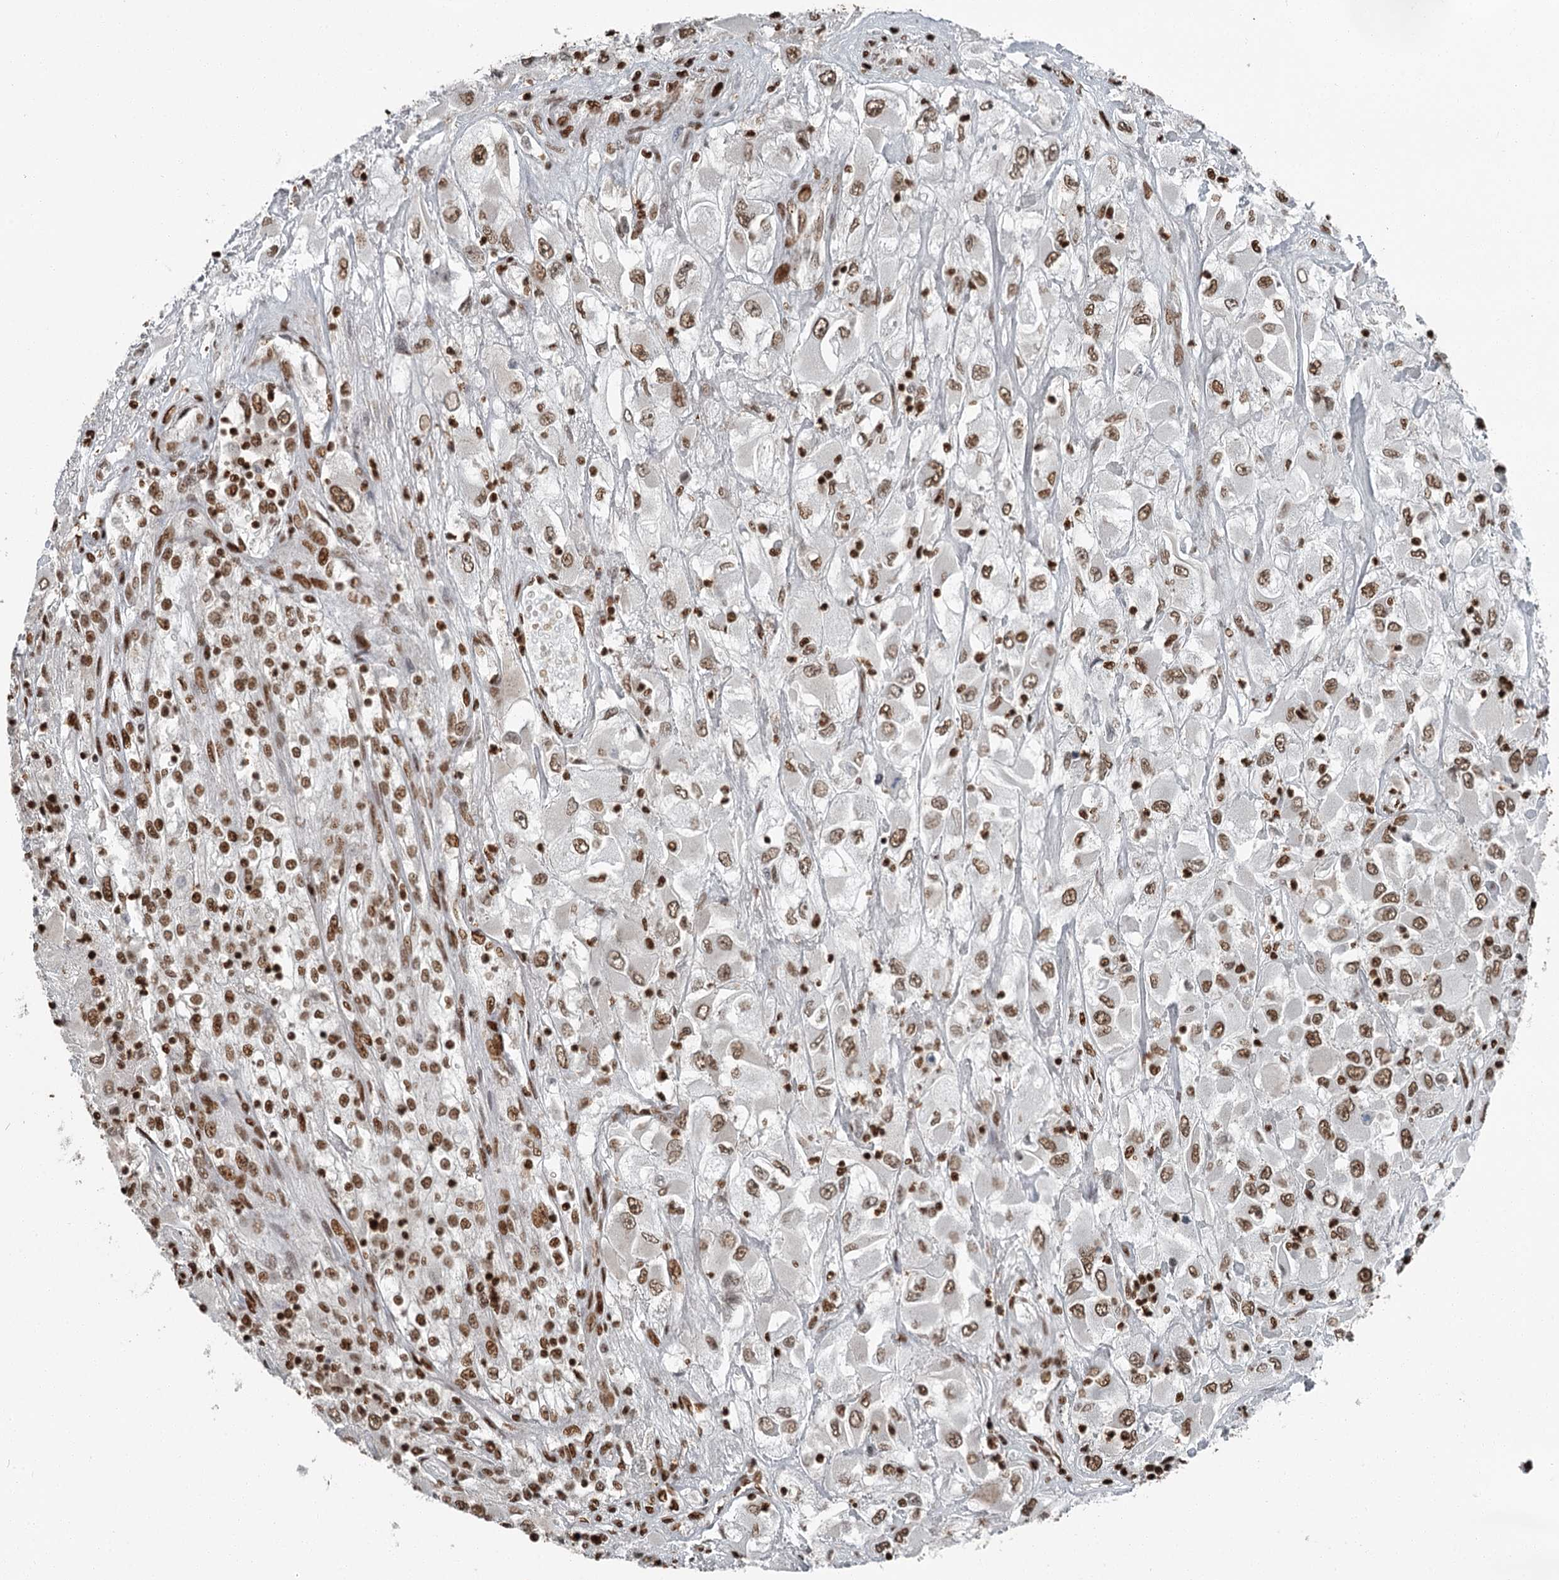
{"staining": {"intensity": "moderate", "quantity": ">75%", "location": "nuclear"}, "tissue": "renal cancer", "cell_type": "Tumor cells", "image_type": "cancer", "snomed": [{"axis": "morphology", "description": "Adenocarcinoma, NOS"}, {"axis": "topography", "description": "Kidney"}], "caption": "An image of human renal adenocarcinoma stained for a protein displays moderate nuclear brown staining in tumor cells.", "gene": "RBBP7", "patient": {"sex": "female", "age": 52}}